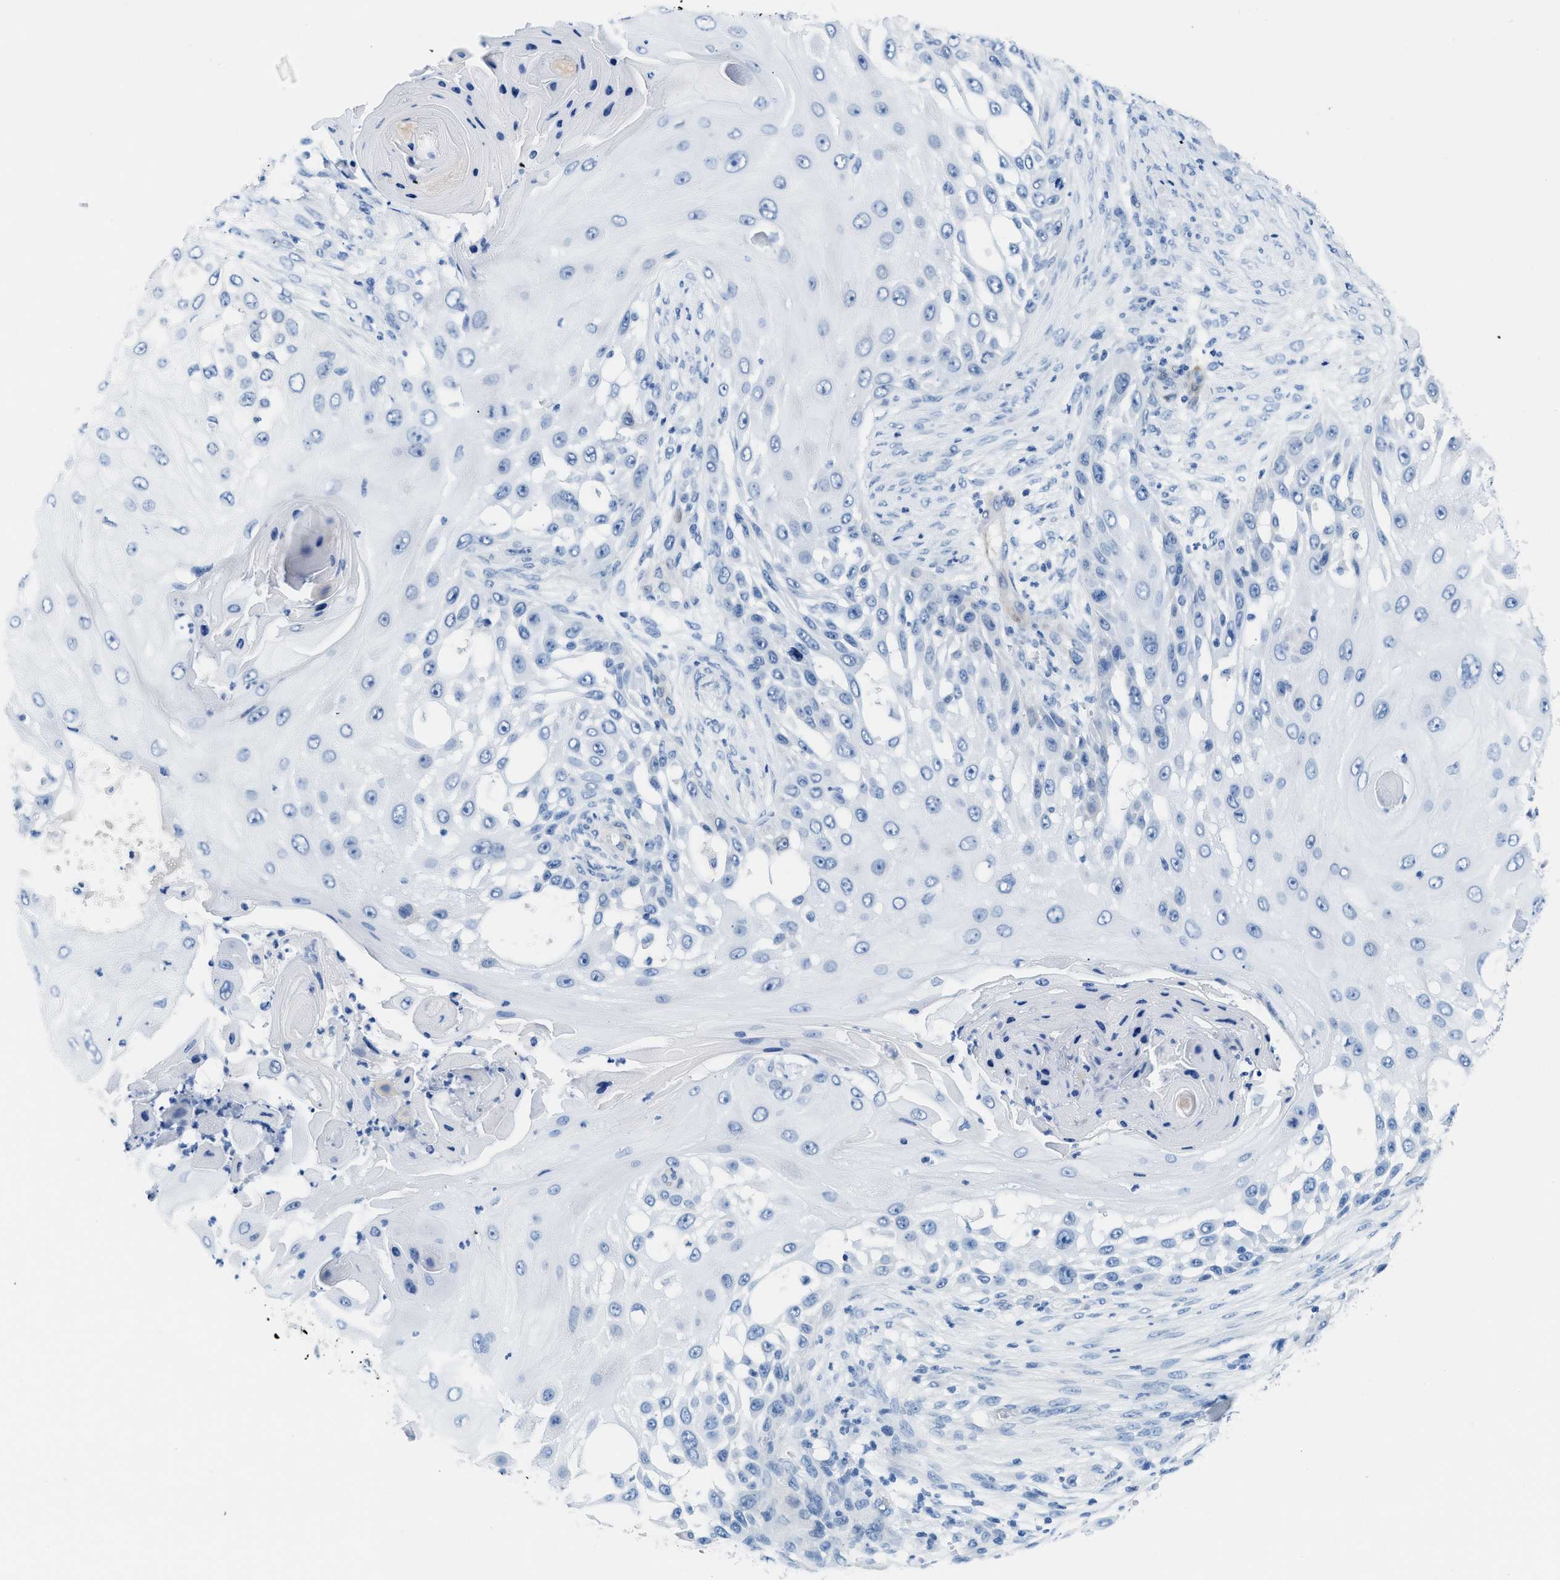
{"staining": {"intensity": "negative", "quantity": "none", "location": "none"}, "tissue": "skin cancer", "cell_type": "Tumor cells", "image_type": "cancer", "snomed": [{"axis": "morphology", "description": "Squamous cell carcinoma, NOS"}, {"axis": "topography", "description": "Skin"}], "caption": "DAB immunohistochemical staining of human skin cancer (squamous cell carcinoma) demonstrates no significant expression in tumor cells. (DAB (3,3'-diaminobenzidine) immunohistochemistry visualized using brightfield microscopy, high magnification).", "gene": "NKAIN3", "patient": {"sex": "female", "age": 44}}